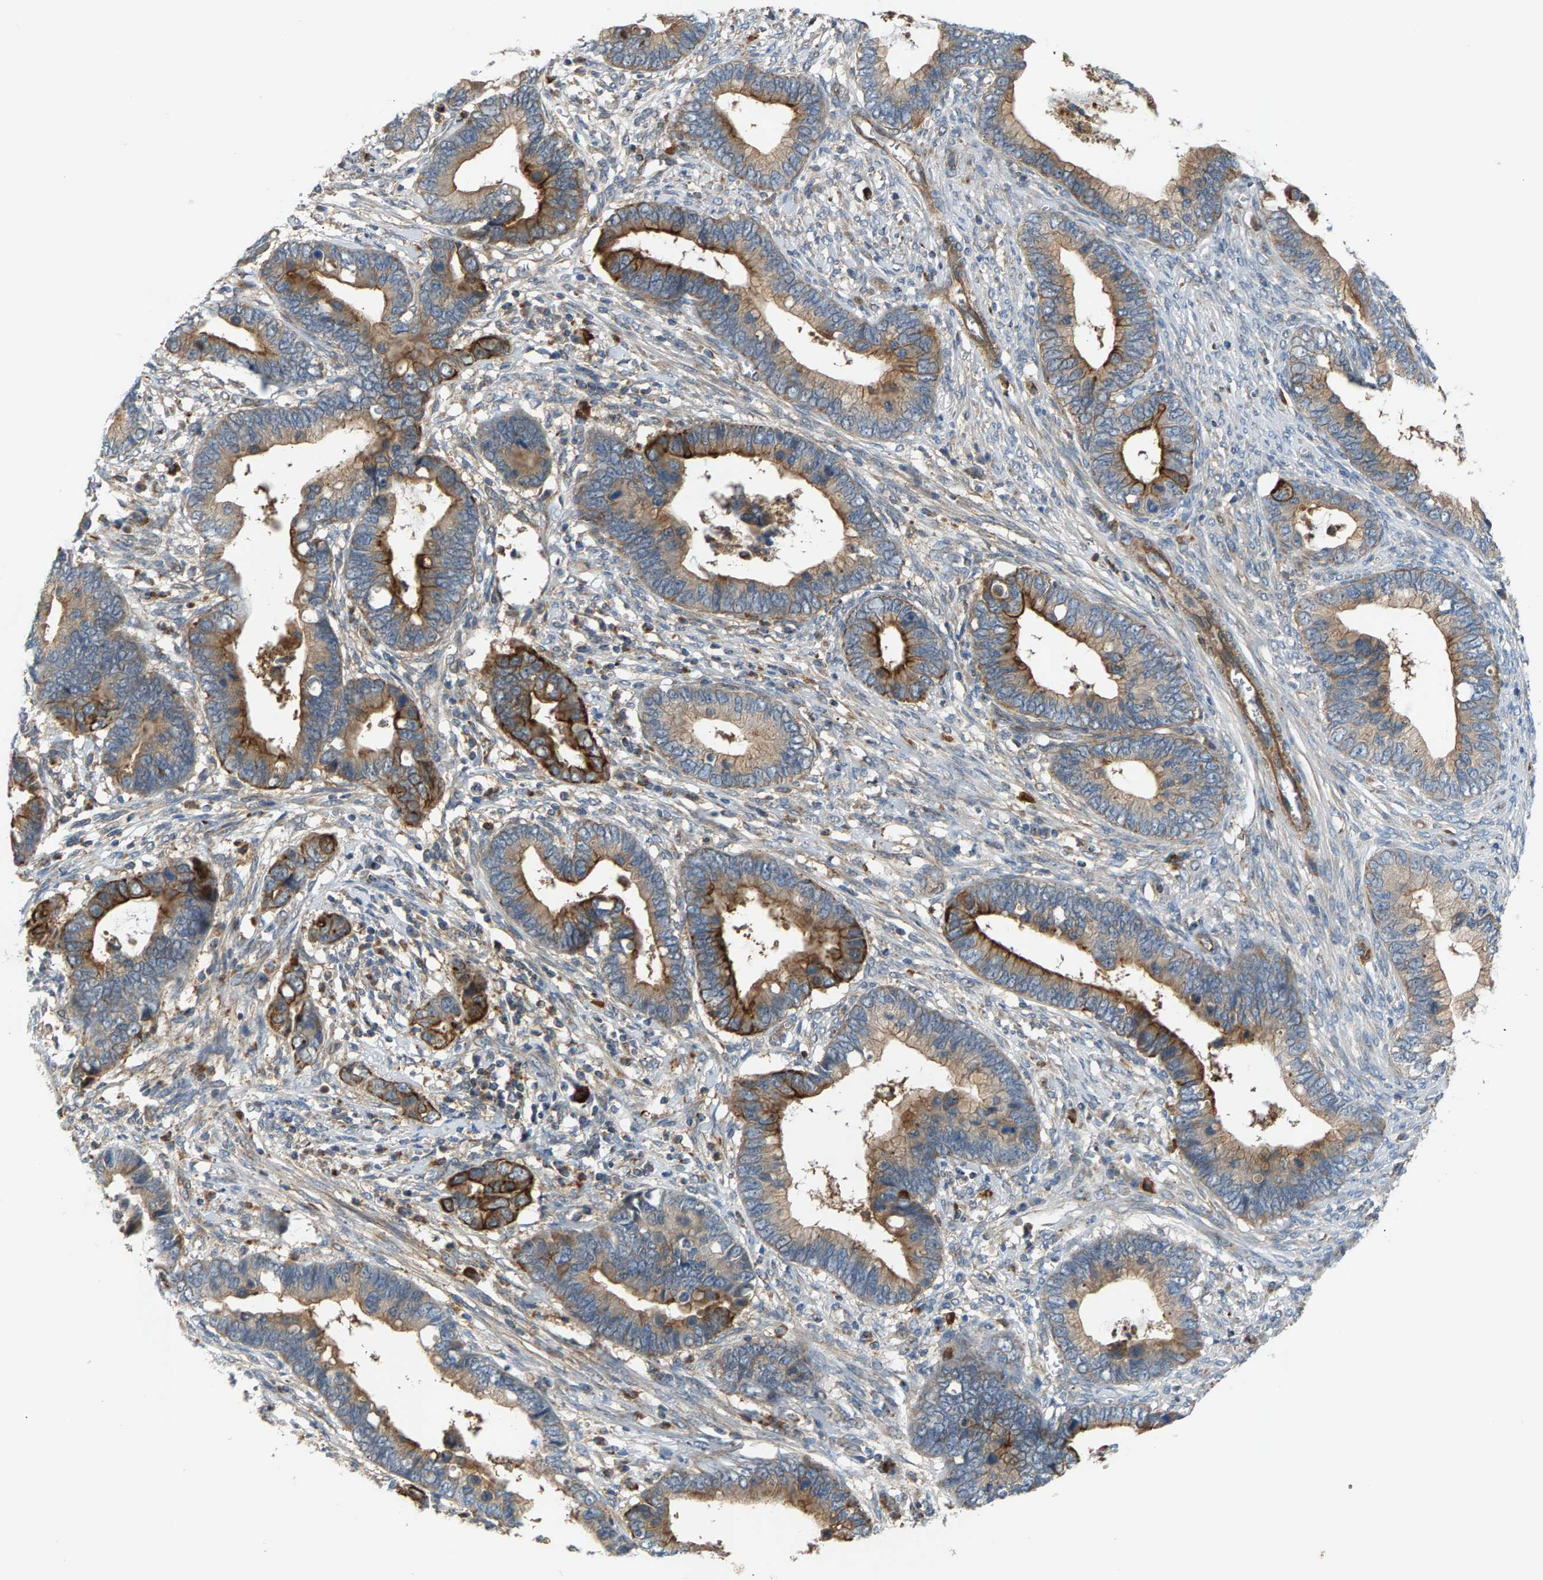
{"staining": {"intensity": "moderate", "quantity": ">75%", "location": "cytoplasmic/membranous"}, "tissue": "cervical cancer", "cell_type": "Tumor cells", "image_type": "cancer", "snomed": [{"axis": "morphology", "description": "Adenocarcinoma, NOS"}, {"axis": "topography", "description": "Cervix"}], "caption": "IHC staining of cervical cancer (adenocarcinoma), which reveals medium levels of moderate cytoplasmic/membranous expression in about >75% of tumor cells indicating moderate cytoplasmic/membranous protein positivity. The staining was performed using DAB (brown) for protein detection and nuclei were counterstained in hematoxylin (blue).", "gene": "PDCL", "patient": {"sex": "female", "age": 44}}